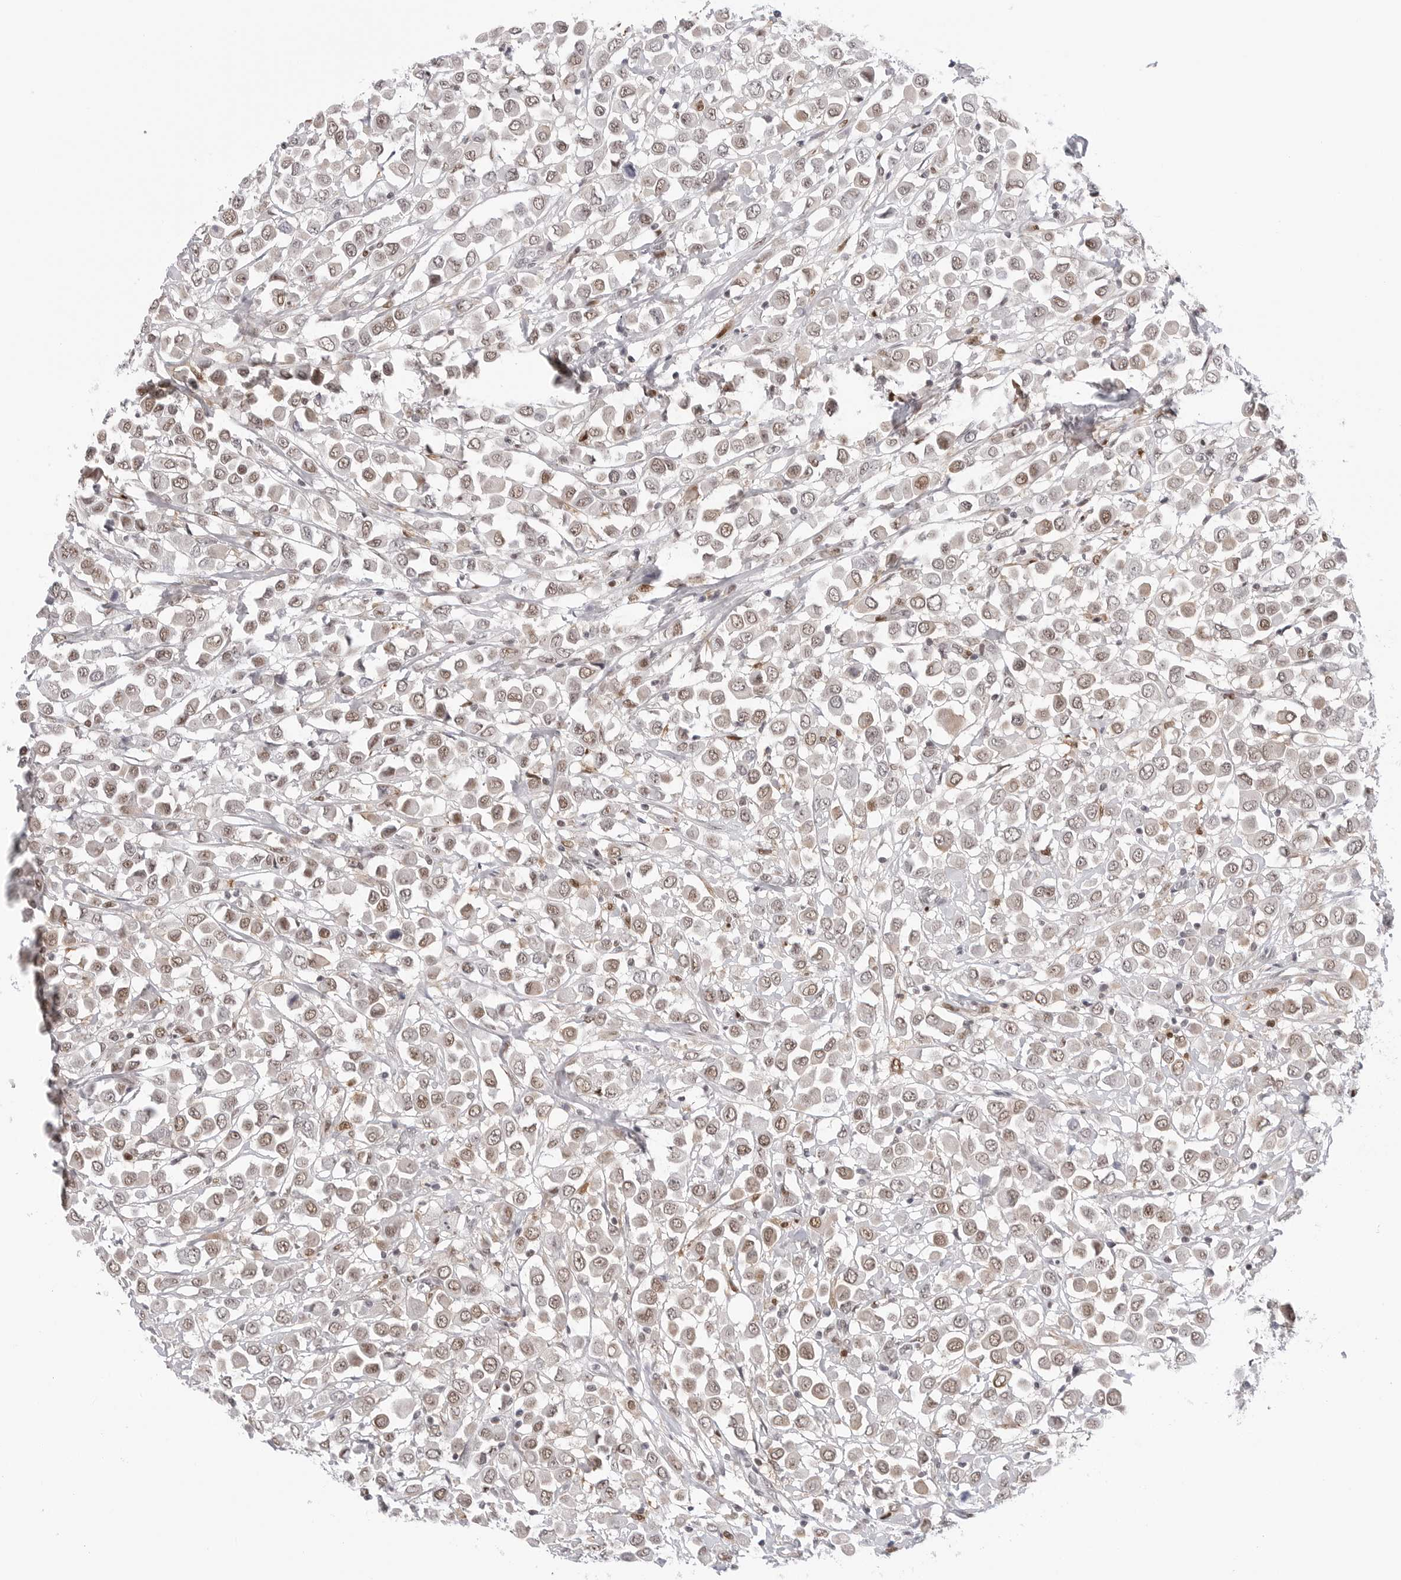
{"staining": {"intensity": "weak", "quantity": ">75%", "location": "cytoplasmic/membranous,nuclear"}, "tissue": "breast cancer", "cell_type": "Tumor cells", "image_type": "cancer", "snomed": [{"axis": "morphology", "description": "Duct carcinoma"}, {"axis": "topography", "description": "Breast"}], "caption": "Immunohistochemical staining of invasive ductal carcinoma (breast) reveals weak cytoplasmic/membranous and nuclear protein expression in approximately >75% of tumor cells. (DAB (3,3'-diaminobenzidine) IHC with brightfield microscopy, high magnification).", "gene": "C1orf162", "patient": {"sex": "female", "age": 61}}